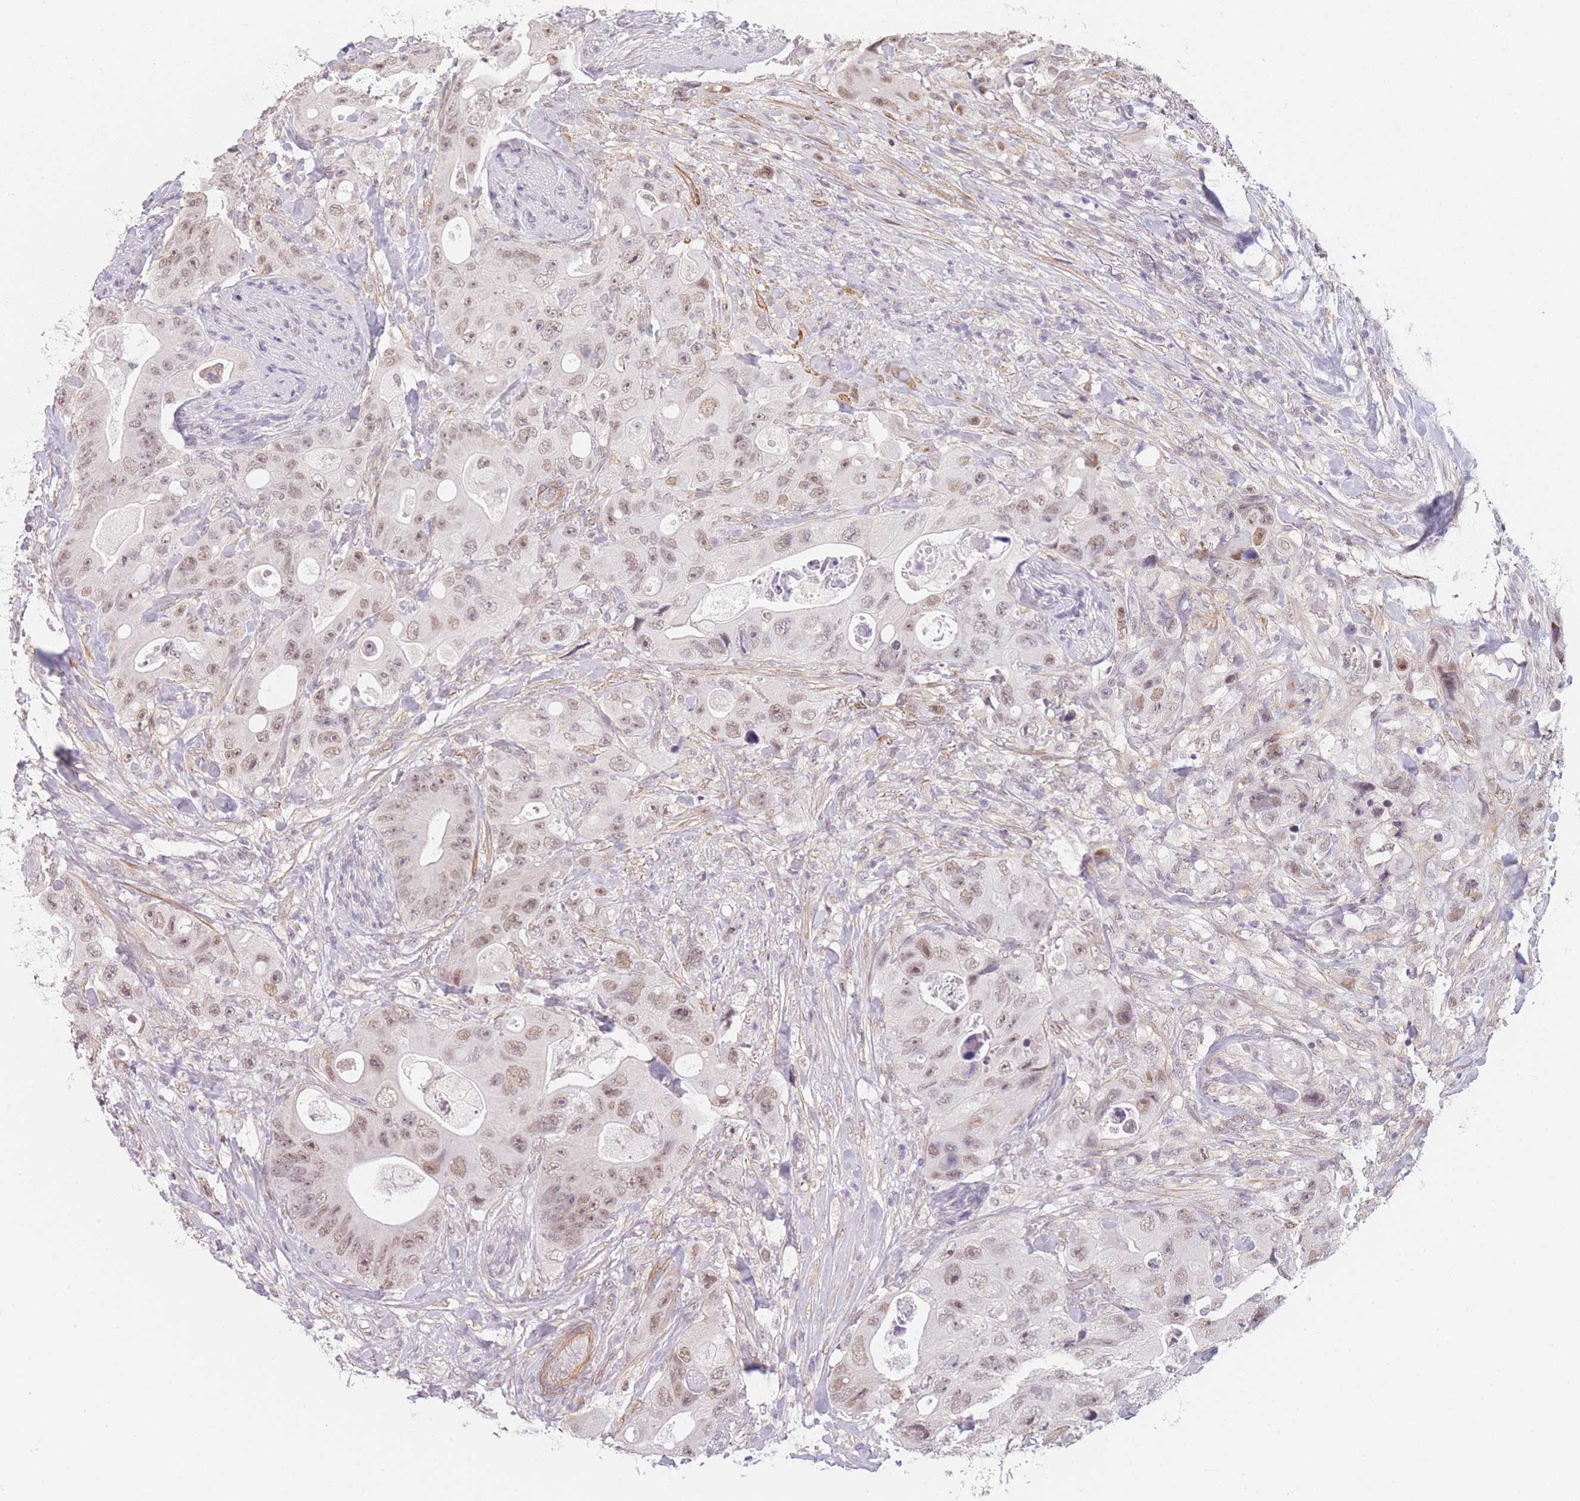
{"staining": {"intensity": "moderate", "quantity": ">75%", "location": "nuclear"}, "tissue": "colorectal cancer", "cell_type": "Tumor cells", "image_type": "cancer", "snomed": [{"axis": "morphology", "description": "Adenocarcinoma, NOS"}, {"axis": "topography", "description": "Colon"}], "caption": "High-magnification brightfield microscopy of adenocarcinoma (colorectal) stained with DAB (3,3'-diaminobenzidine) (brown) and counterstained with hematoxylin (blue). tumor cells exhibit moderate nuclear expression is seen in about>75% of cells. (Brightfield microscopy of DAB IHC at high magnification).", "gene": "SIN3B", "patient": {"sex": "female", "age": 46}}